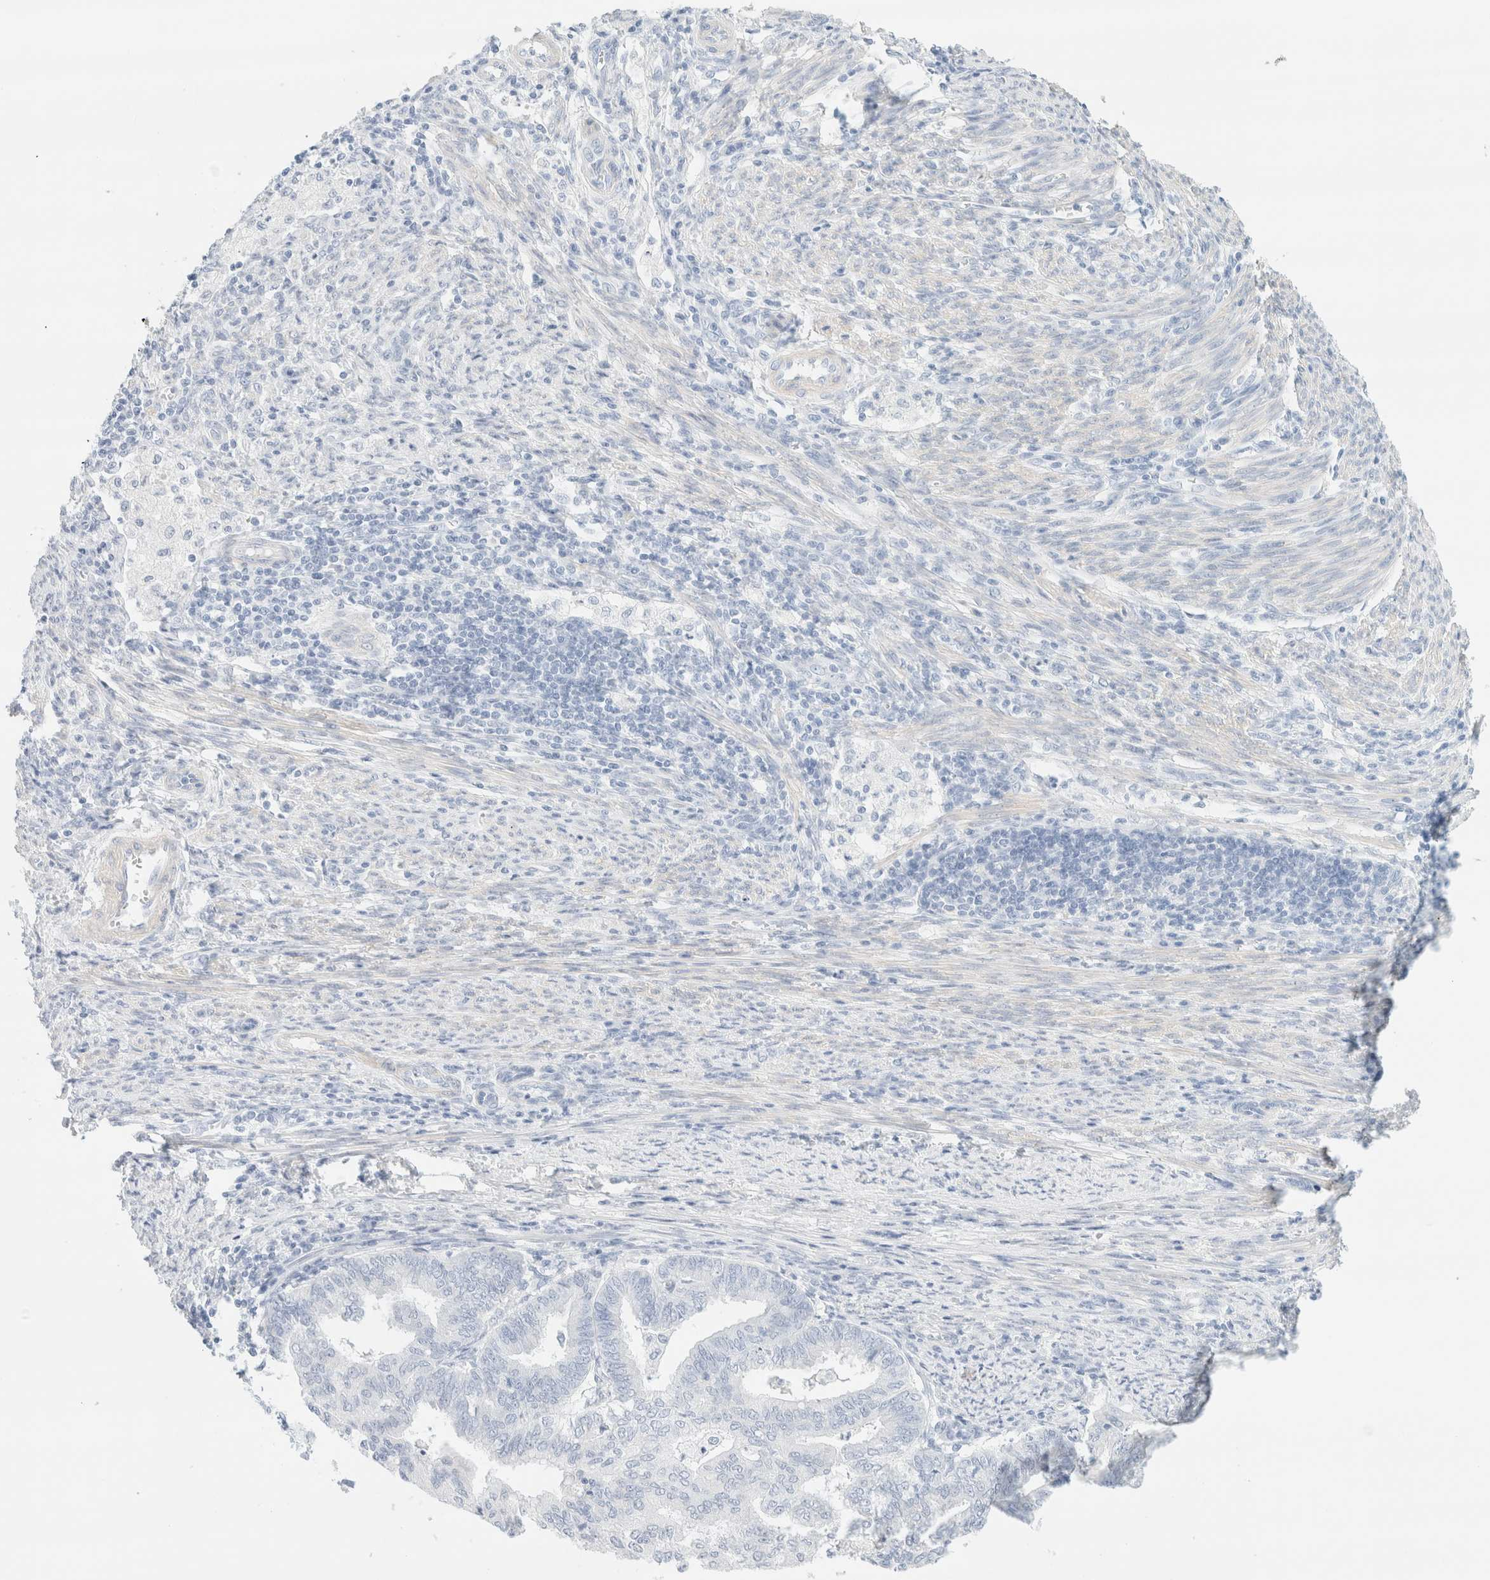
{"staining": {"intensity": "negative", "quantity": "none", "location": "none"}, "tissue": "endometrial cancer", "cell_type": "Tumor cells", "image_type": "cancer", "snomed": [{"axis": "morphology", "description": "Polyp, NOS"}, {"axis": "morphology", "description": "Adenocarcinoma, NOS"}, {"axis": "morphology", "description": "Adenoma, NOS"}, {"axis": "topography", "description": "Endometrium"}], "caption": "IHC of human endometrial adenocarcinoma exhibits no staining in tumor cells. The staining is performed using DAB (3,3'-diaminobenzidine) brown chromogen with nuclei counter-stained in using hematoxylin.", "gene": "DPYS", "patient": {"sex": "female", "age": 79}}